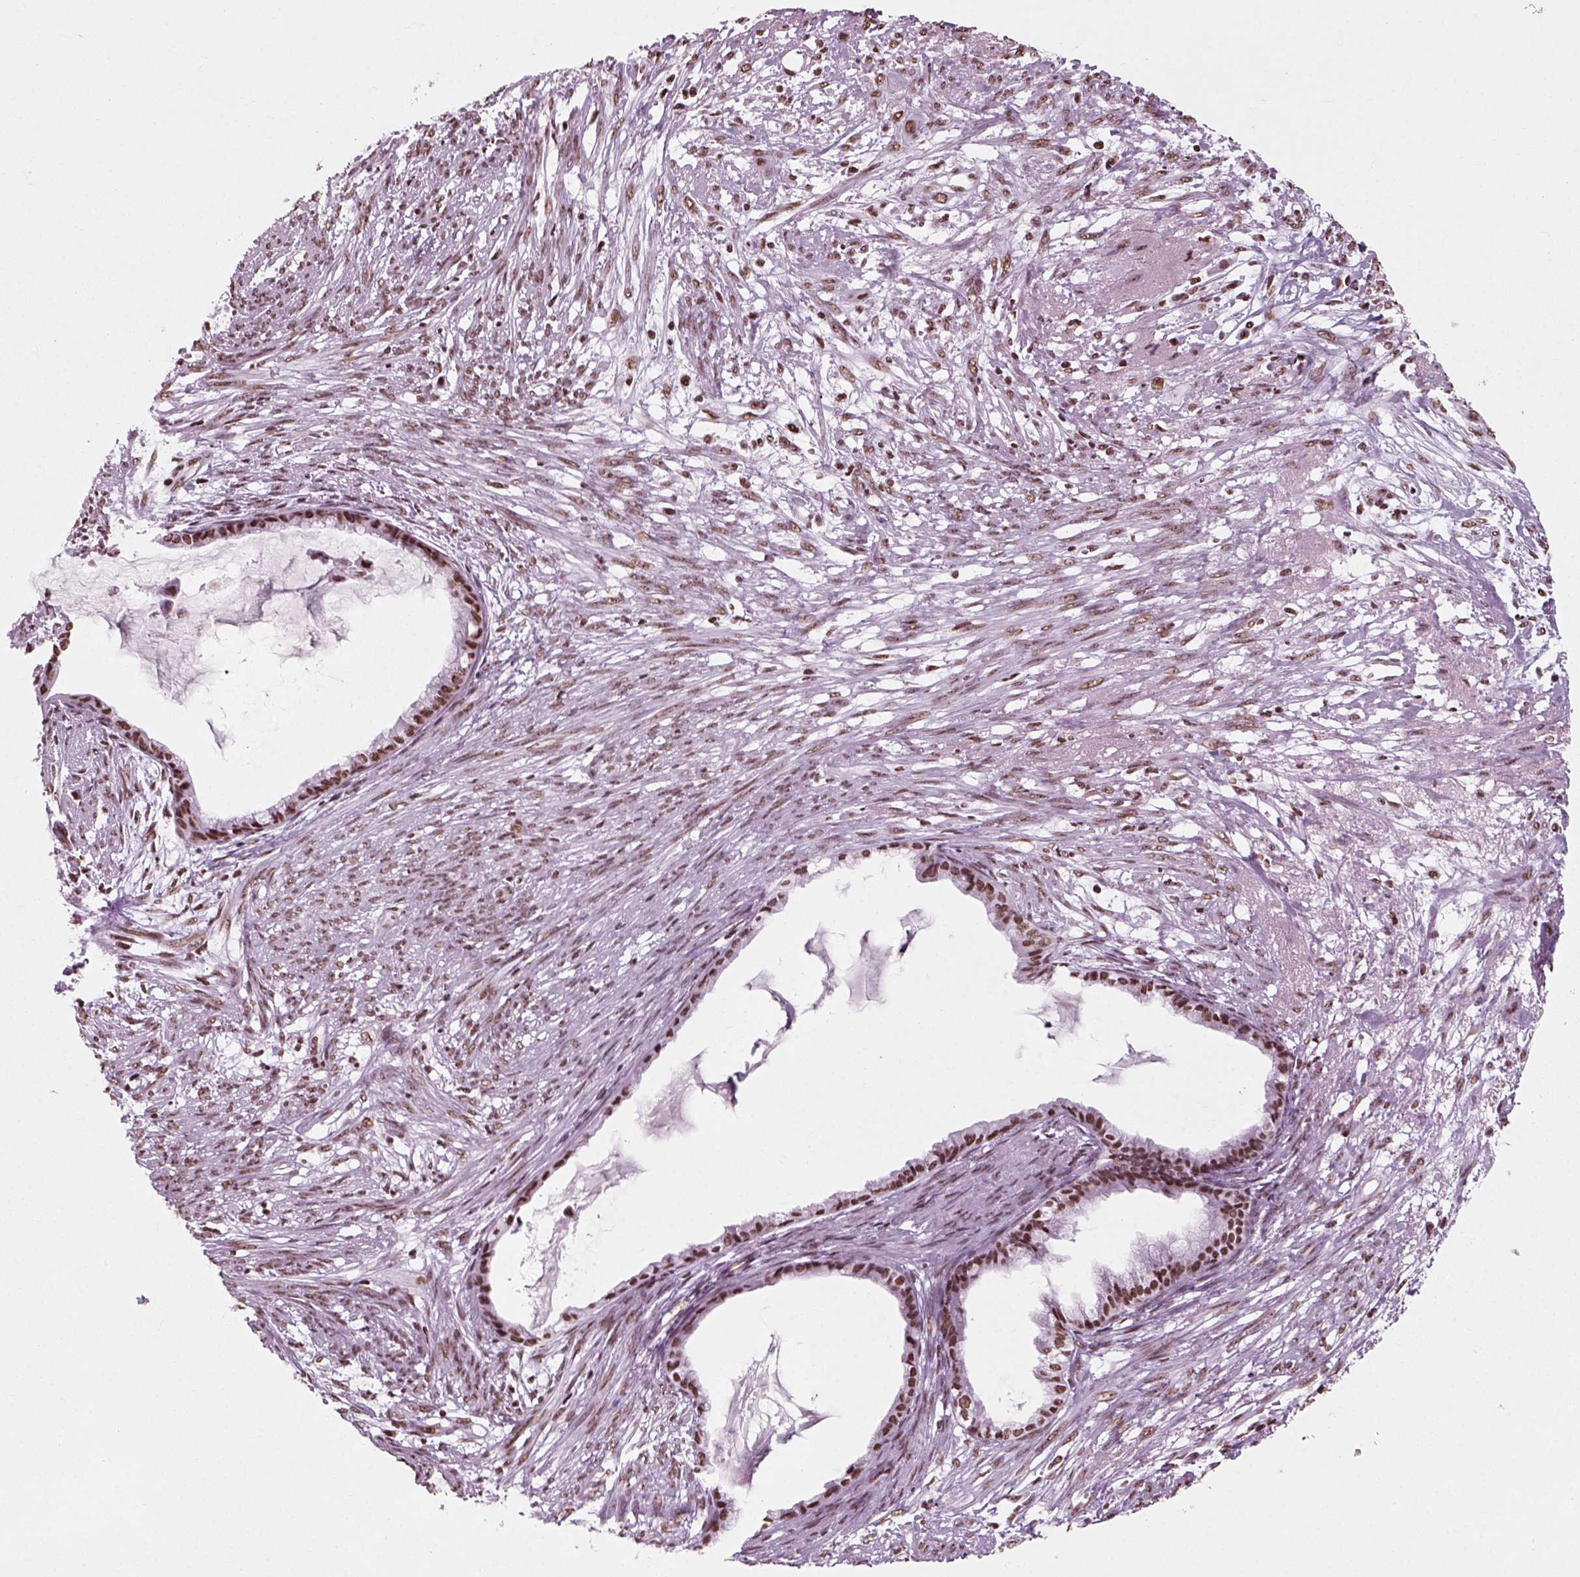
{"staining": {"intensity": "strong", "quantity": ">75%", "location": "nuclear"}, "tissue": "endometrial cancer", "cell_type": "Tumor cells", "image_type": "cancer", "snomed": [{"axis": "morphology", "description": "Adenocarcinoma, NOS"}, {"axis": "topography", "description": "Endometrium"}], "caption": "This is a micrograph of immunohistochemistry staining of endometrial cancer (adenocarcinoma), which shows strong staining in the nuclear of tumor cells.", "gene": "POLR1H", "patient": {"sex": "female", "age": 86}}